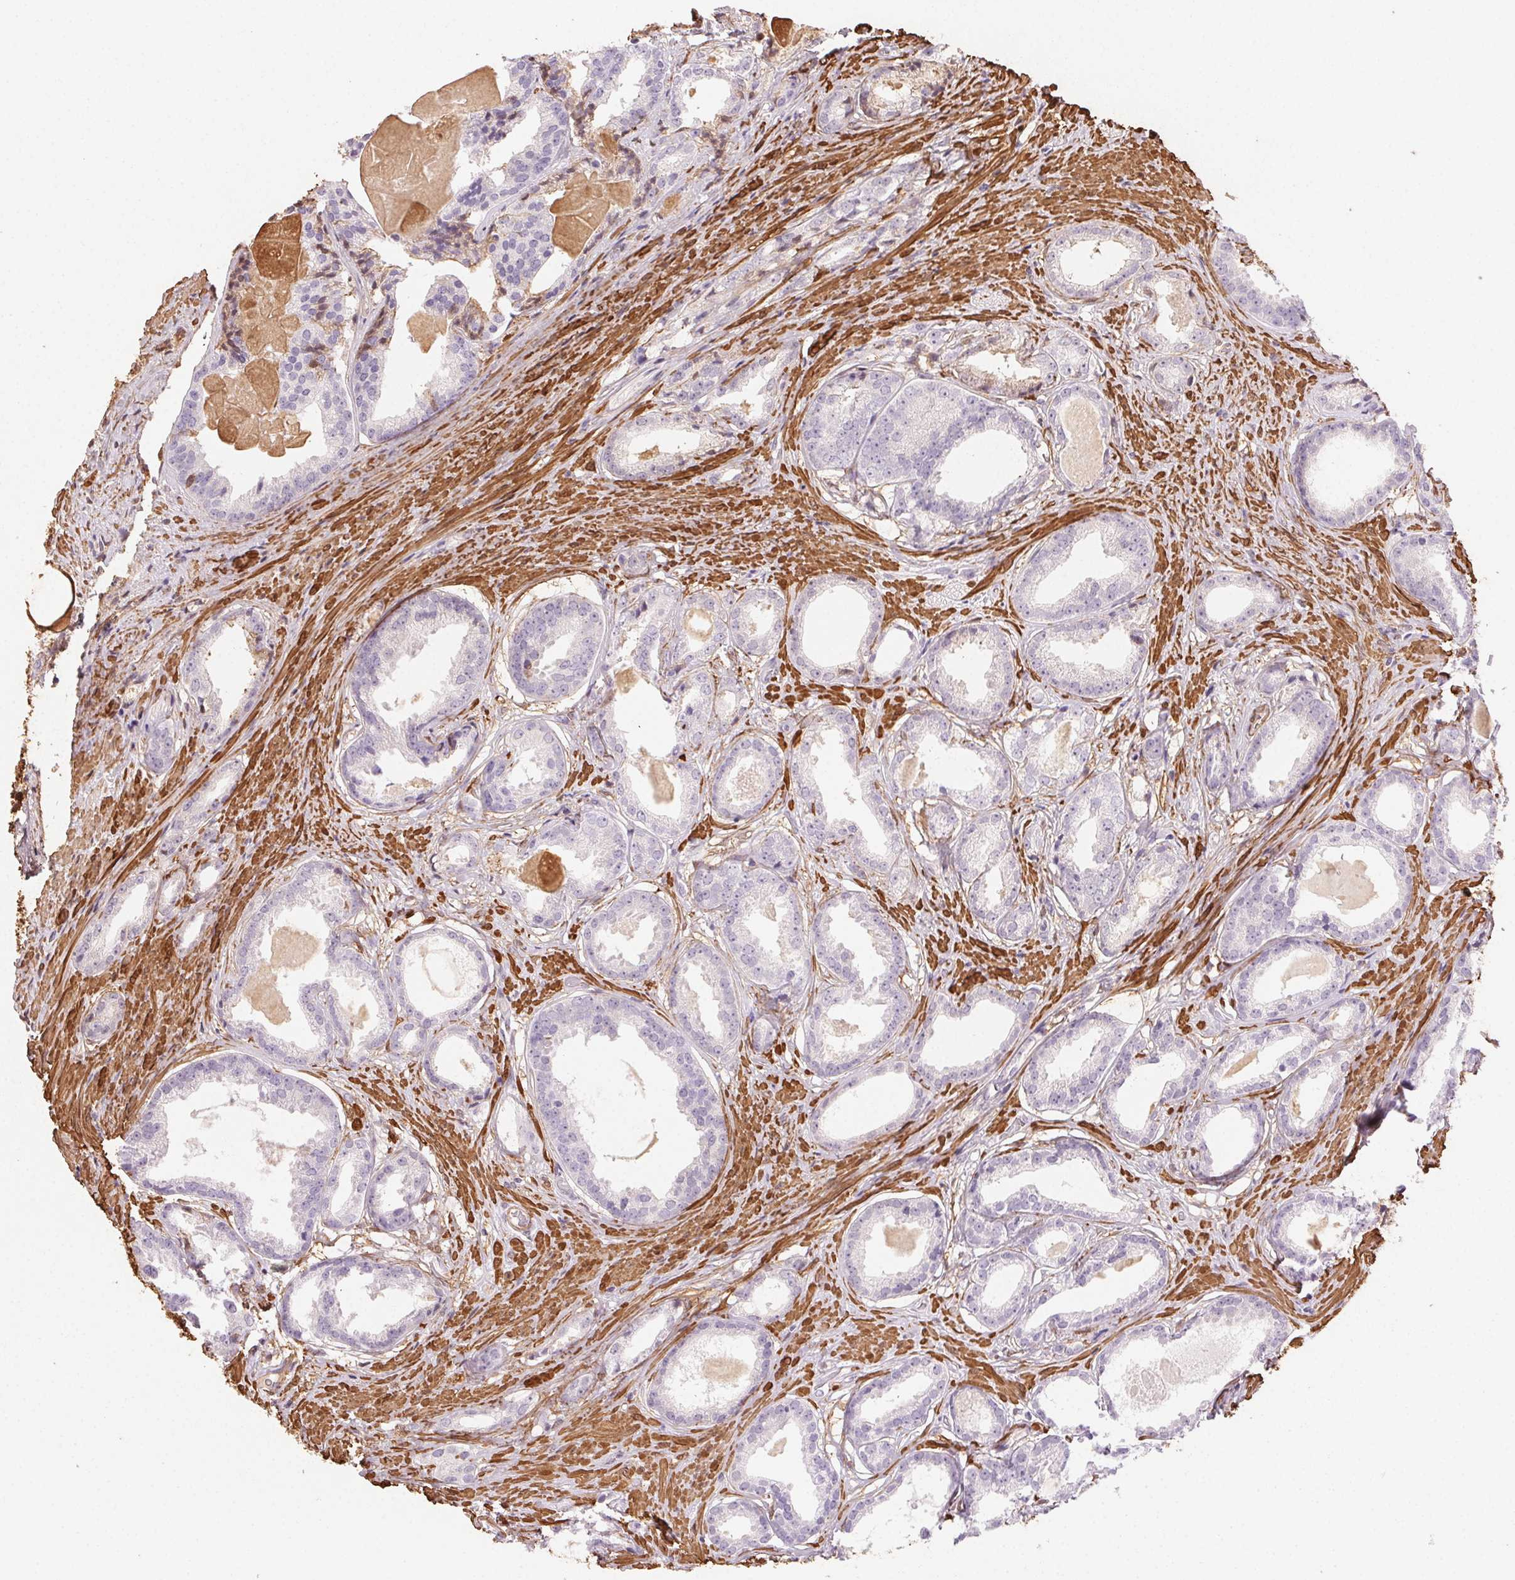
{"staining": {"intensity": "negative", "quantity": "none", "location": "none"}, "tissue": "prostate cancer", "cell_type": "Tumor cells", "image_type": "cancer", "snomed": [{"axis": "morphology", "description": "Adenocarcinoma, Low grade"}, {"axis": "topography", "description": "Prostate"}], "caption": "Prostate cancer (adenocarcinoma (low-grade)) stained for a protein using immunohistochemistry reveals no expression tumor cells.", "gene": "GPX8", "patient": {"sex": "male", "age": 65}}